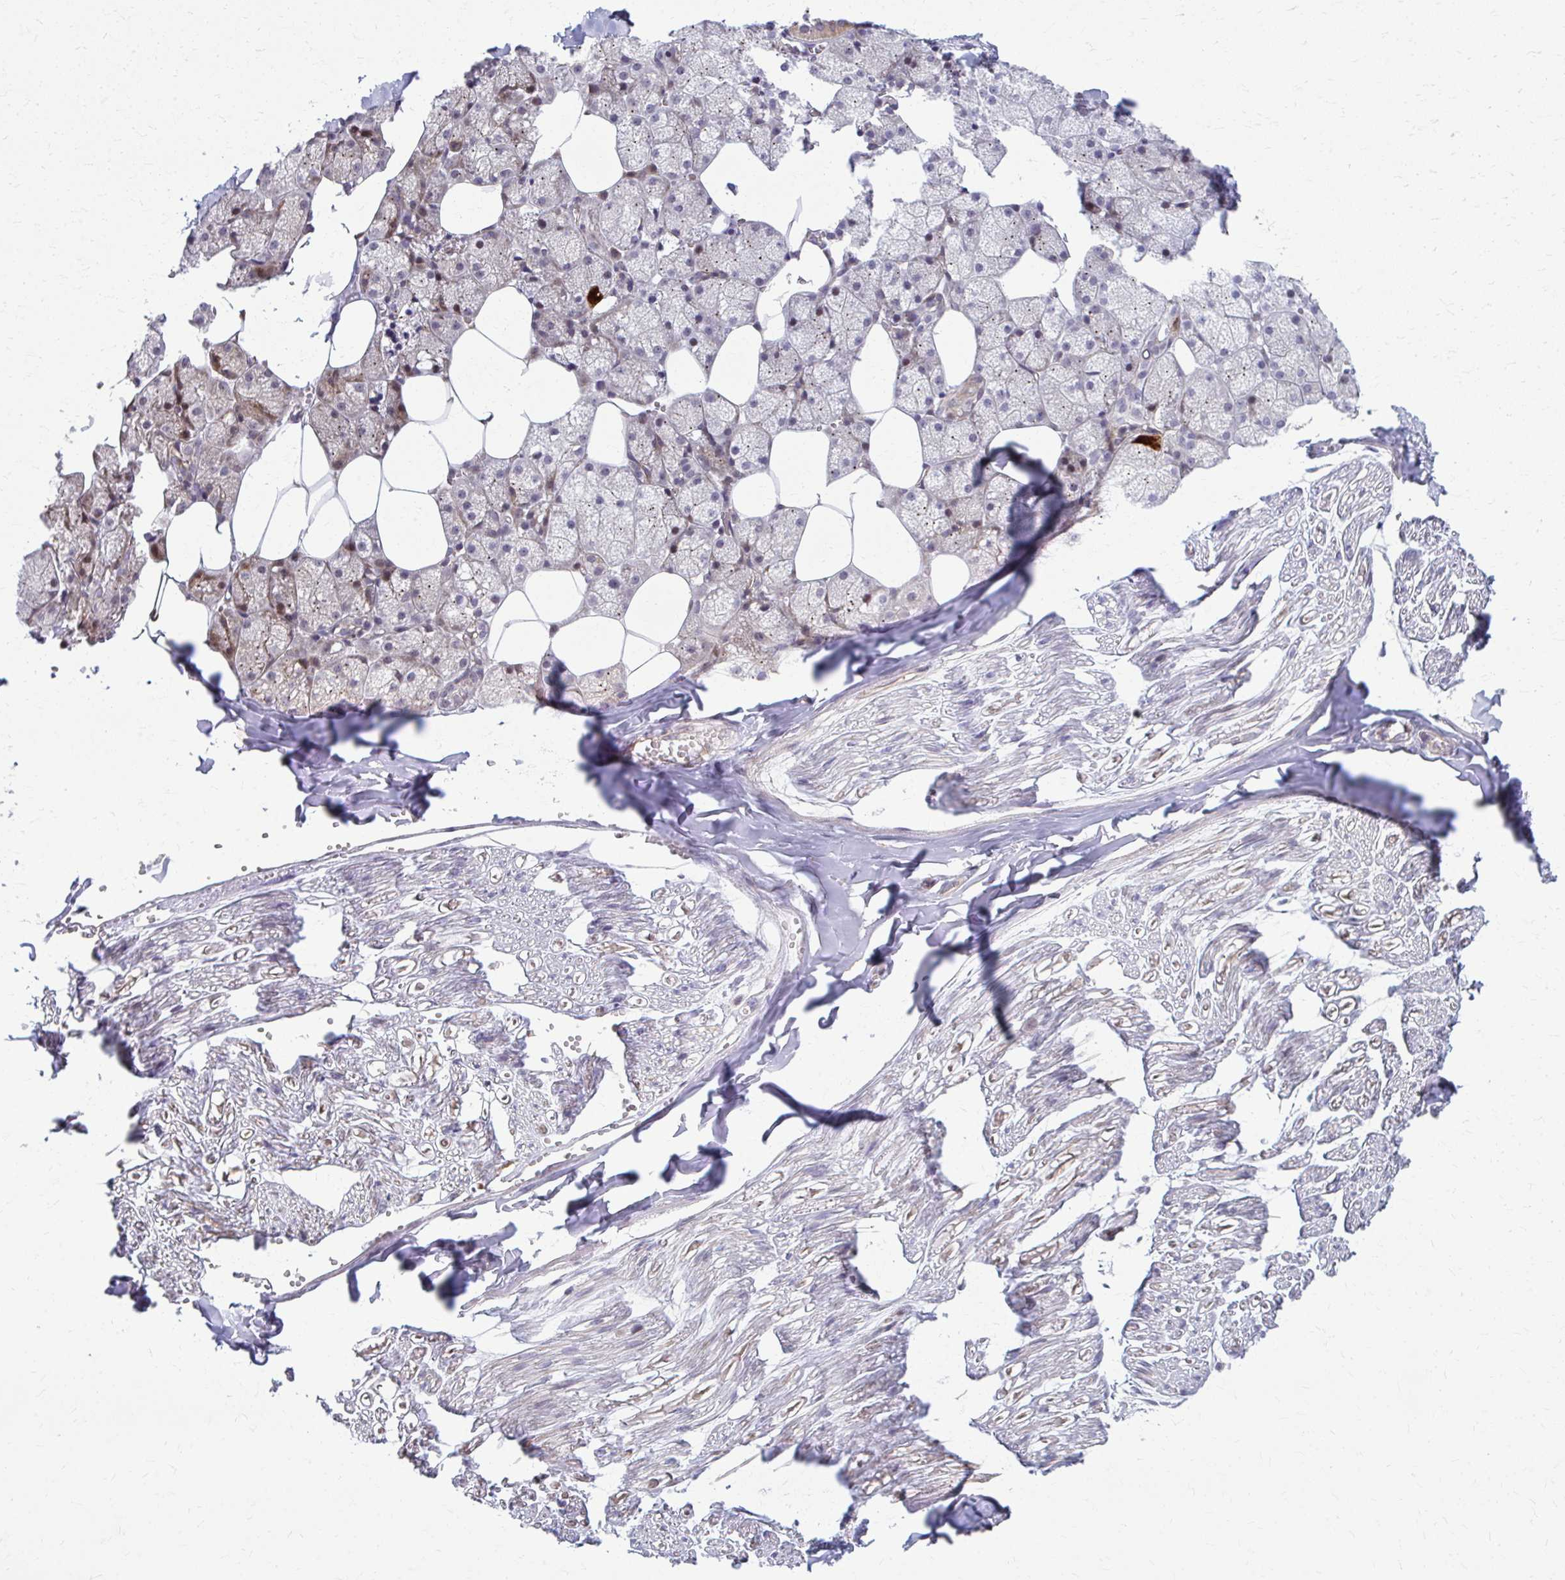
{"staining": {"intensity": "moderate", "quantity": "25%-75%", "location": "cytoplasmic/membranous,nuclear"}, "tissue": "salivary gland", "cell_type": "Glandular cells", "image_type": "normal", "snomed": [{"axis": "morphology", "description": "Normal tissue, NOS"}, {"axis": "topography", "description": "Salivary gland"}, {"axis": "topography", "description": "Peripheral nerve tissue"}], "caption": "Immunohistochemistry (IHC) (DAB (3,3'-diaminobenzidine)) staining of benign salivary gland exhibits moderate cytoplasmic/membranous,nuclear protein staining in about 25%-75% of glandular cells.", "gene": "MAF1", "patient": {"sex": "male", "age": 38}}